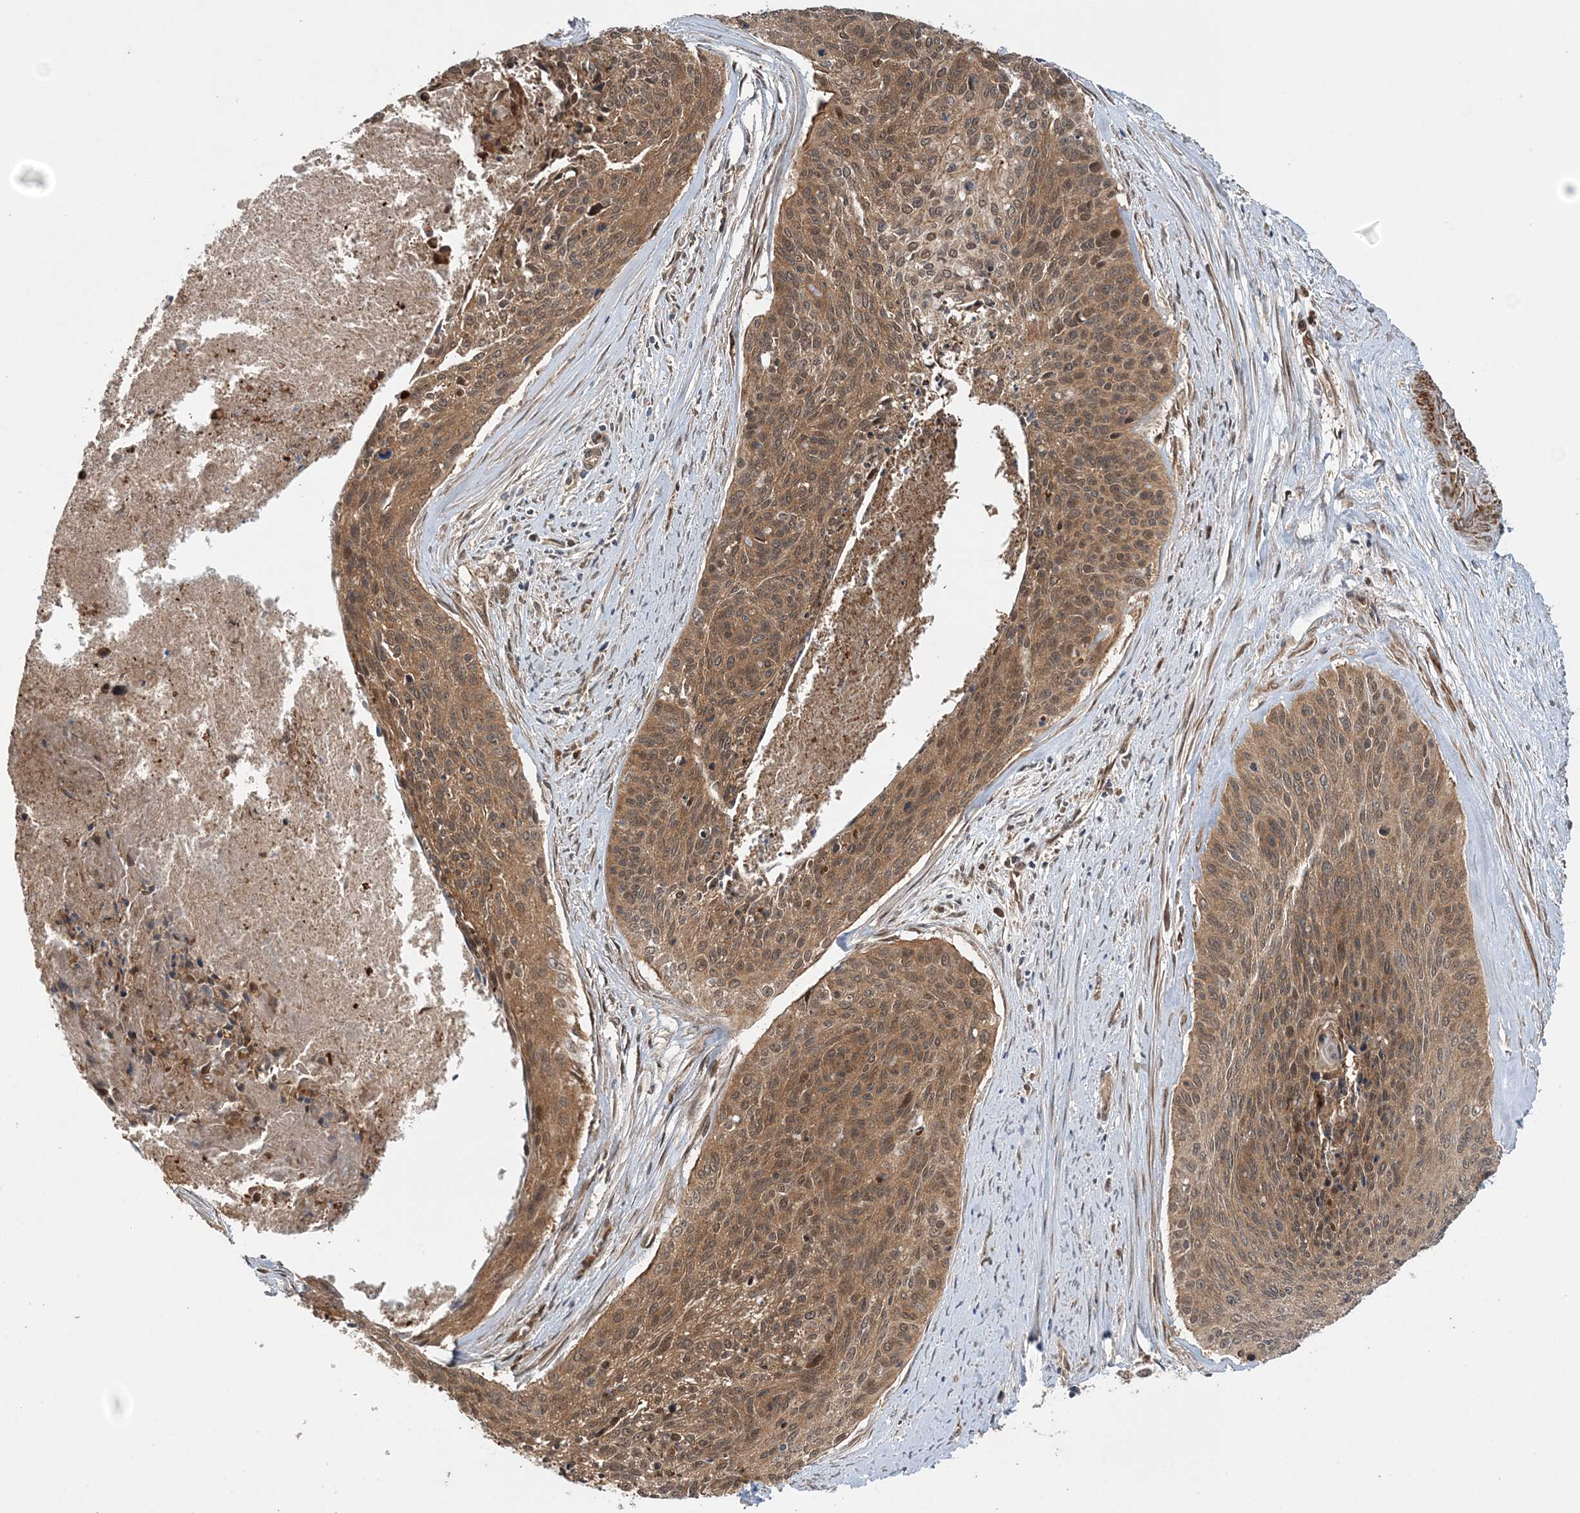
{"staining": {"intensity": "moderate", "quantity": ">75%", "location": "cytoplasmic/membranous"}, "tissue": "cervical cancer", "cell_type": "Tumor cells", "image_type": "cancer", "snomed": [{"axis": "morphology", "description": "Squamous cell carcinoma, NOS"}, {"axis": "topography", "description": "Cervix"}], "caption": "High-magnification brightfield microscopy of squamous cell carcinoma (cervical) stained with DAB (3,3'-diaminobenzidine) (brown) and counterstained with hematoxylin (blue). tumor cells exhibit moderate cytoplasmic/membranous positivity is identified in approximately>75% of cells. (DAB IHC with brightfield microscopy, high magnification).", "gene": "UBTD2", "patient": {"sex": "female", "age": 55}}